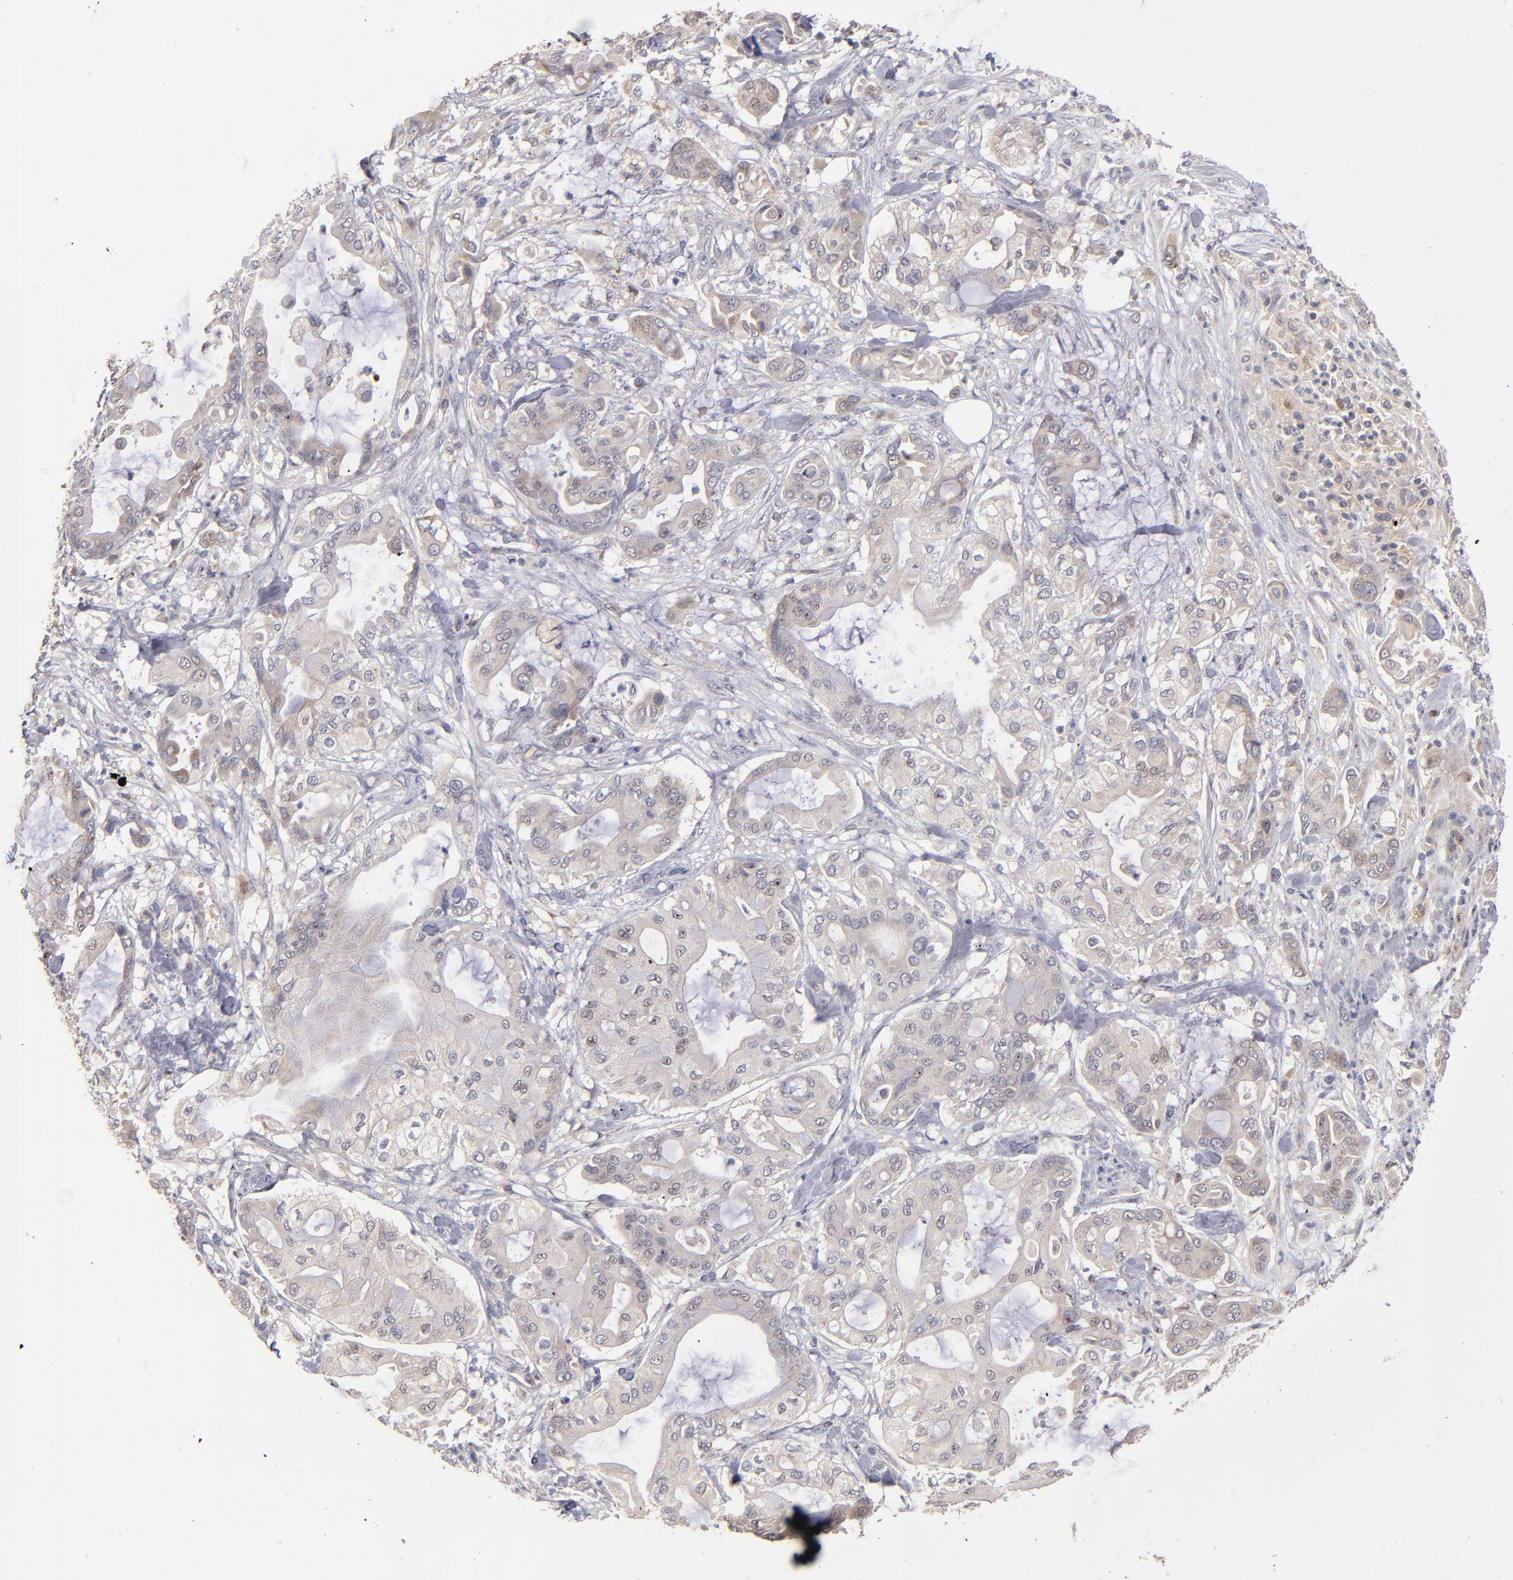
{"staining": {"intensity": "weak", "quantity": "<25%", "location": "cytoplasmic/membranous"}, "tissue": "pancreatic cancer", "cell_type": "Tumor cells", "image_type": "cancer", "snomed": [{"axis": "morphology", "description": "Adenocarcinoma, NOS"}, {"axis": "morphology", "description": "Adenocarcinoma, metastatic, NOS"}, {"axis": "topography", "description": "Lymph node"}, {"axis": "topography", "description": "Pancreas"}, {"axis": "topography", "description": "Duodenum"}], "caption": "Tumor cells are negative for brown protein staining in pancreatic metastatic adenocarcinoma.", "gene": "EXD2", "patient": {"sex": "female", "age": 64}}